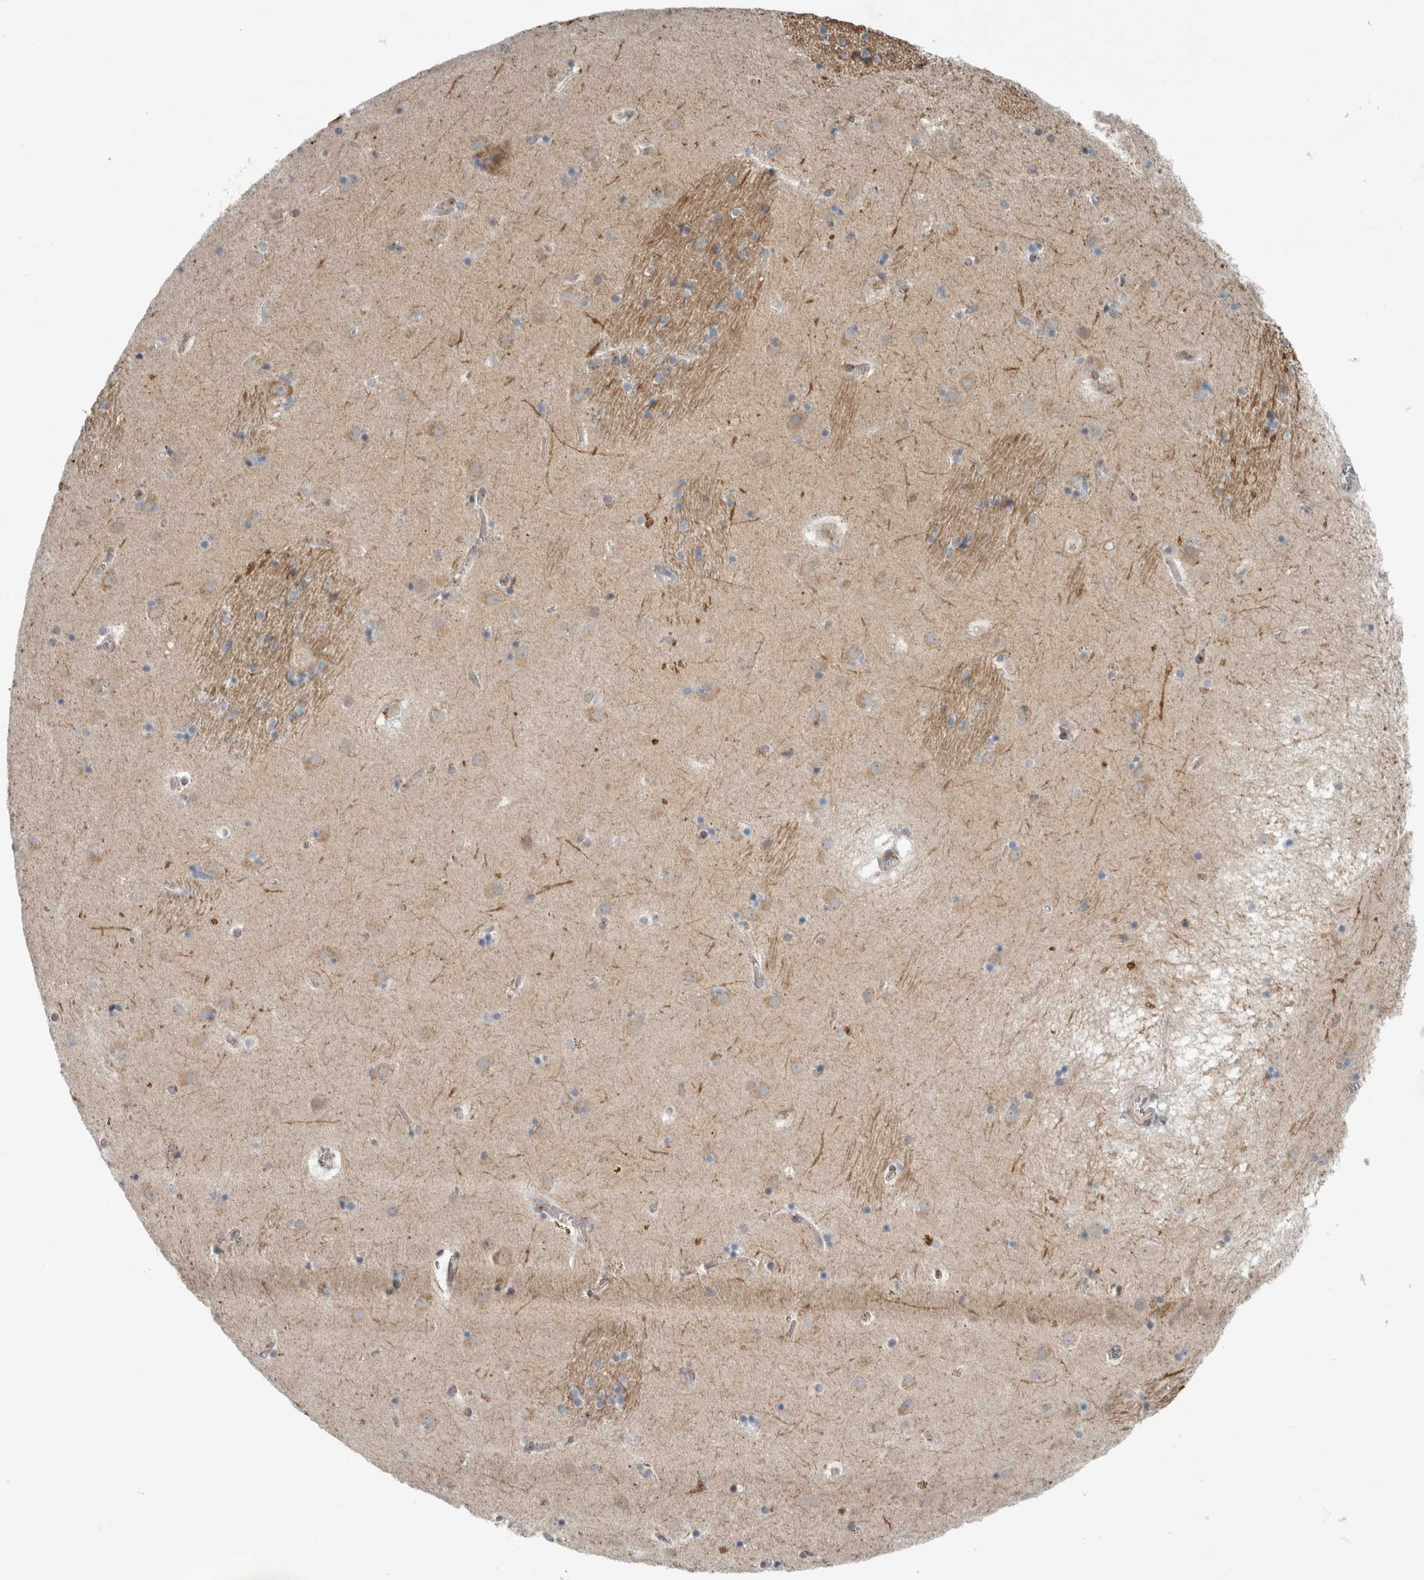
{"staining": {"intensity": "negative", "quantity": "none", "location": "none"}, "tissue": "caudate", "cell_type": "Glial cells", "image_type": "normal", "snomed": [{"axis": "morphology", "description": "Normal tissue, NOS"}, {"axis": "topography", "description": "Lateral ventricle wall"}], "caption": "DAB (3,3'-diaminobenzidine) immunohistochemical staining of benign human caudate shows no significant positivity in glial cells.", "gene": "KIF1C", "patient": {"sex": "male", "age": 70}}